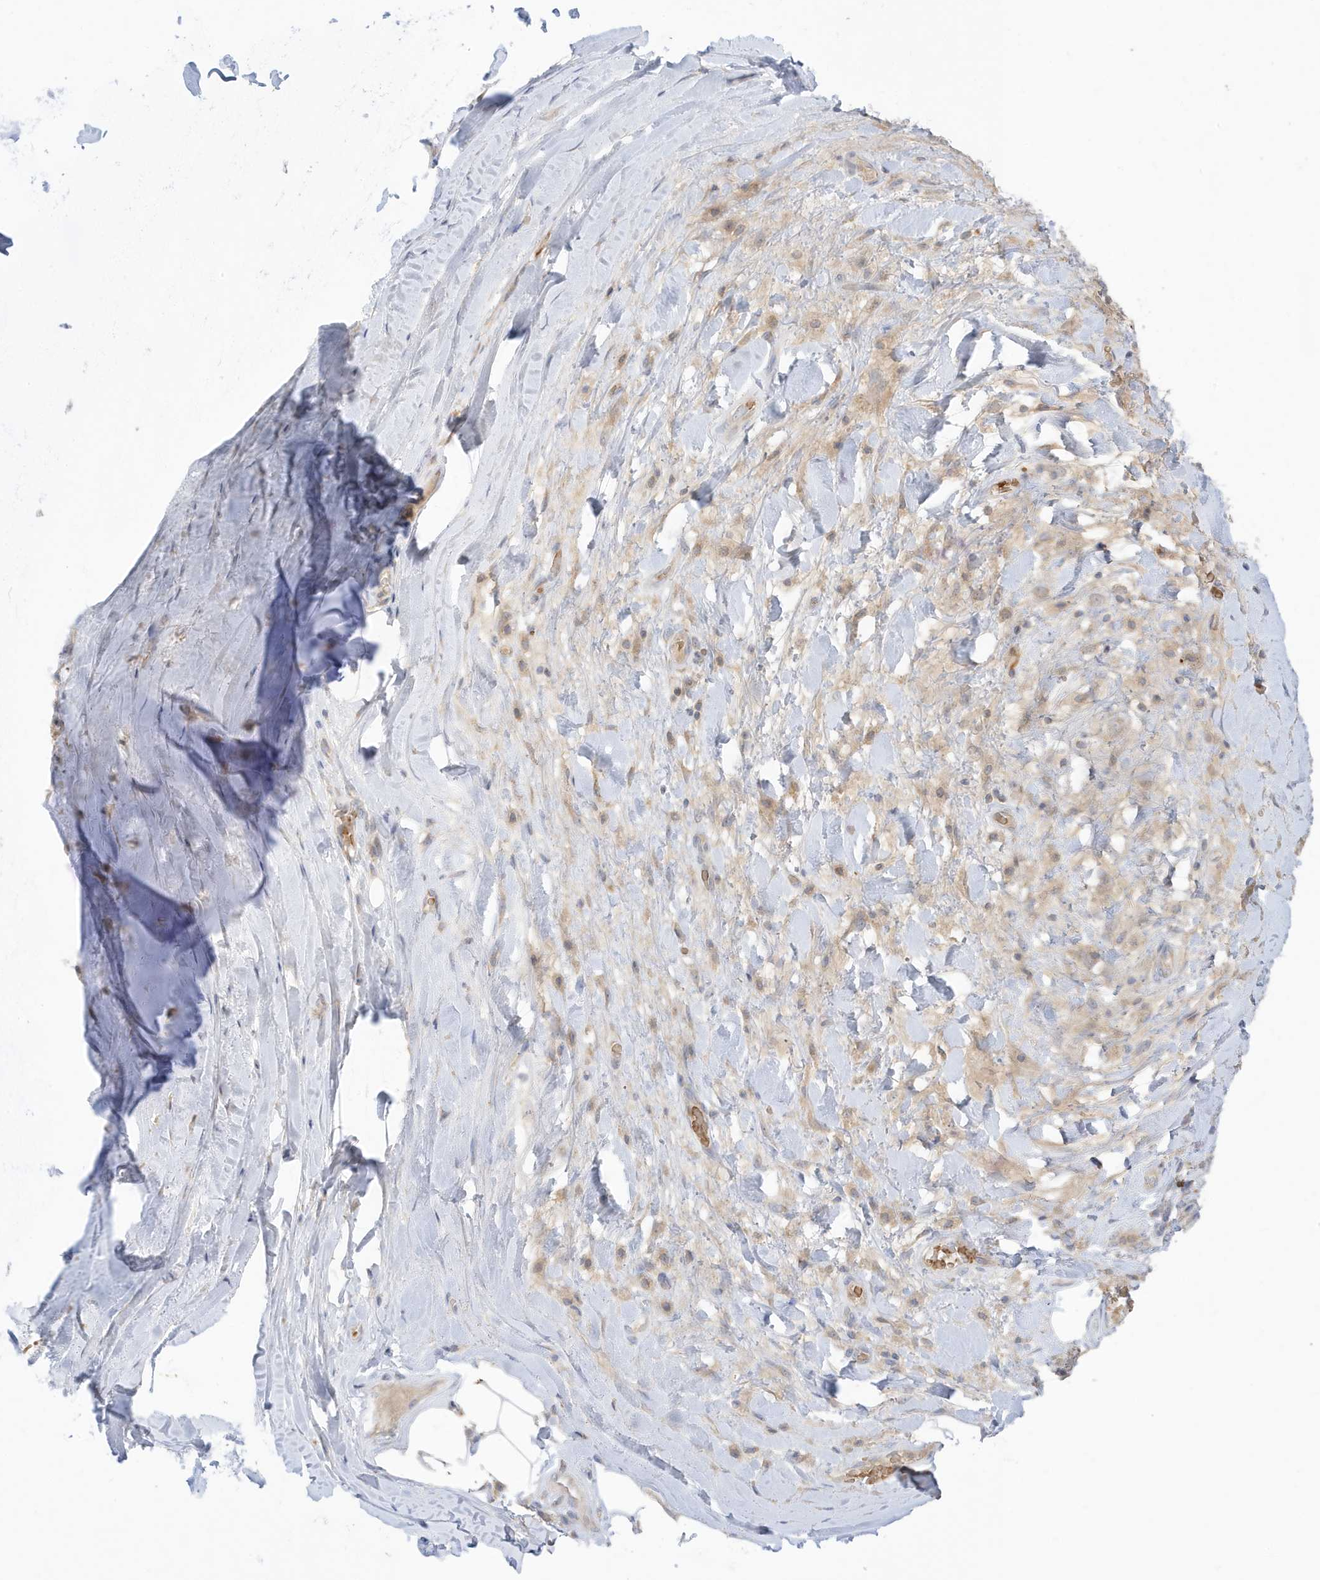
{"staining": {"intensity": "negative", "quantity": "none", "location": "none"}, "tissue": "adipose tissue", "cell_type": "Adipocytes", "image_type": "normal", "snomed": [{"axis": "morphology", "description": "Normal tissue, NOS"}, {"axis": "morphology", "description": "Squamous cell carcinoma, NOS"}, {"axis": "topography", "description": "Lymph node"}, {"axis": "topography", "description": "Bronchus"}, {"axis": "topography", "description": "Lung"}], "caption": "Adipocytes are negative for protein expression in benign human adipose tissue.", "gene": "NPPC", "patient": {"sex": "male", "age": 66}}